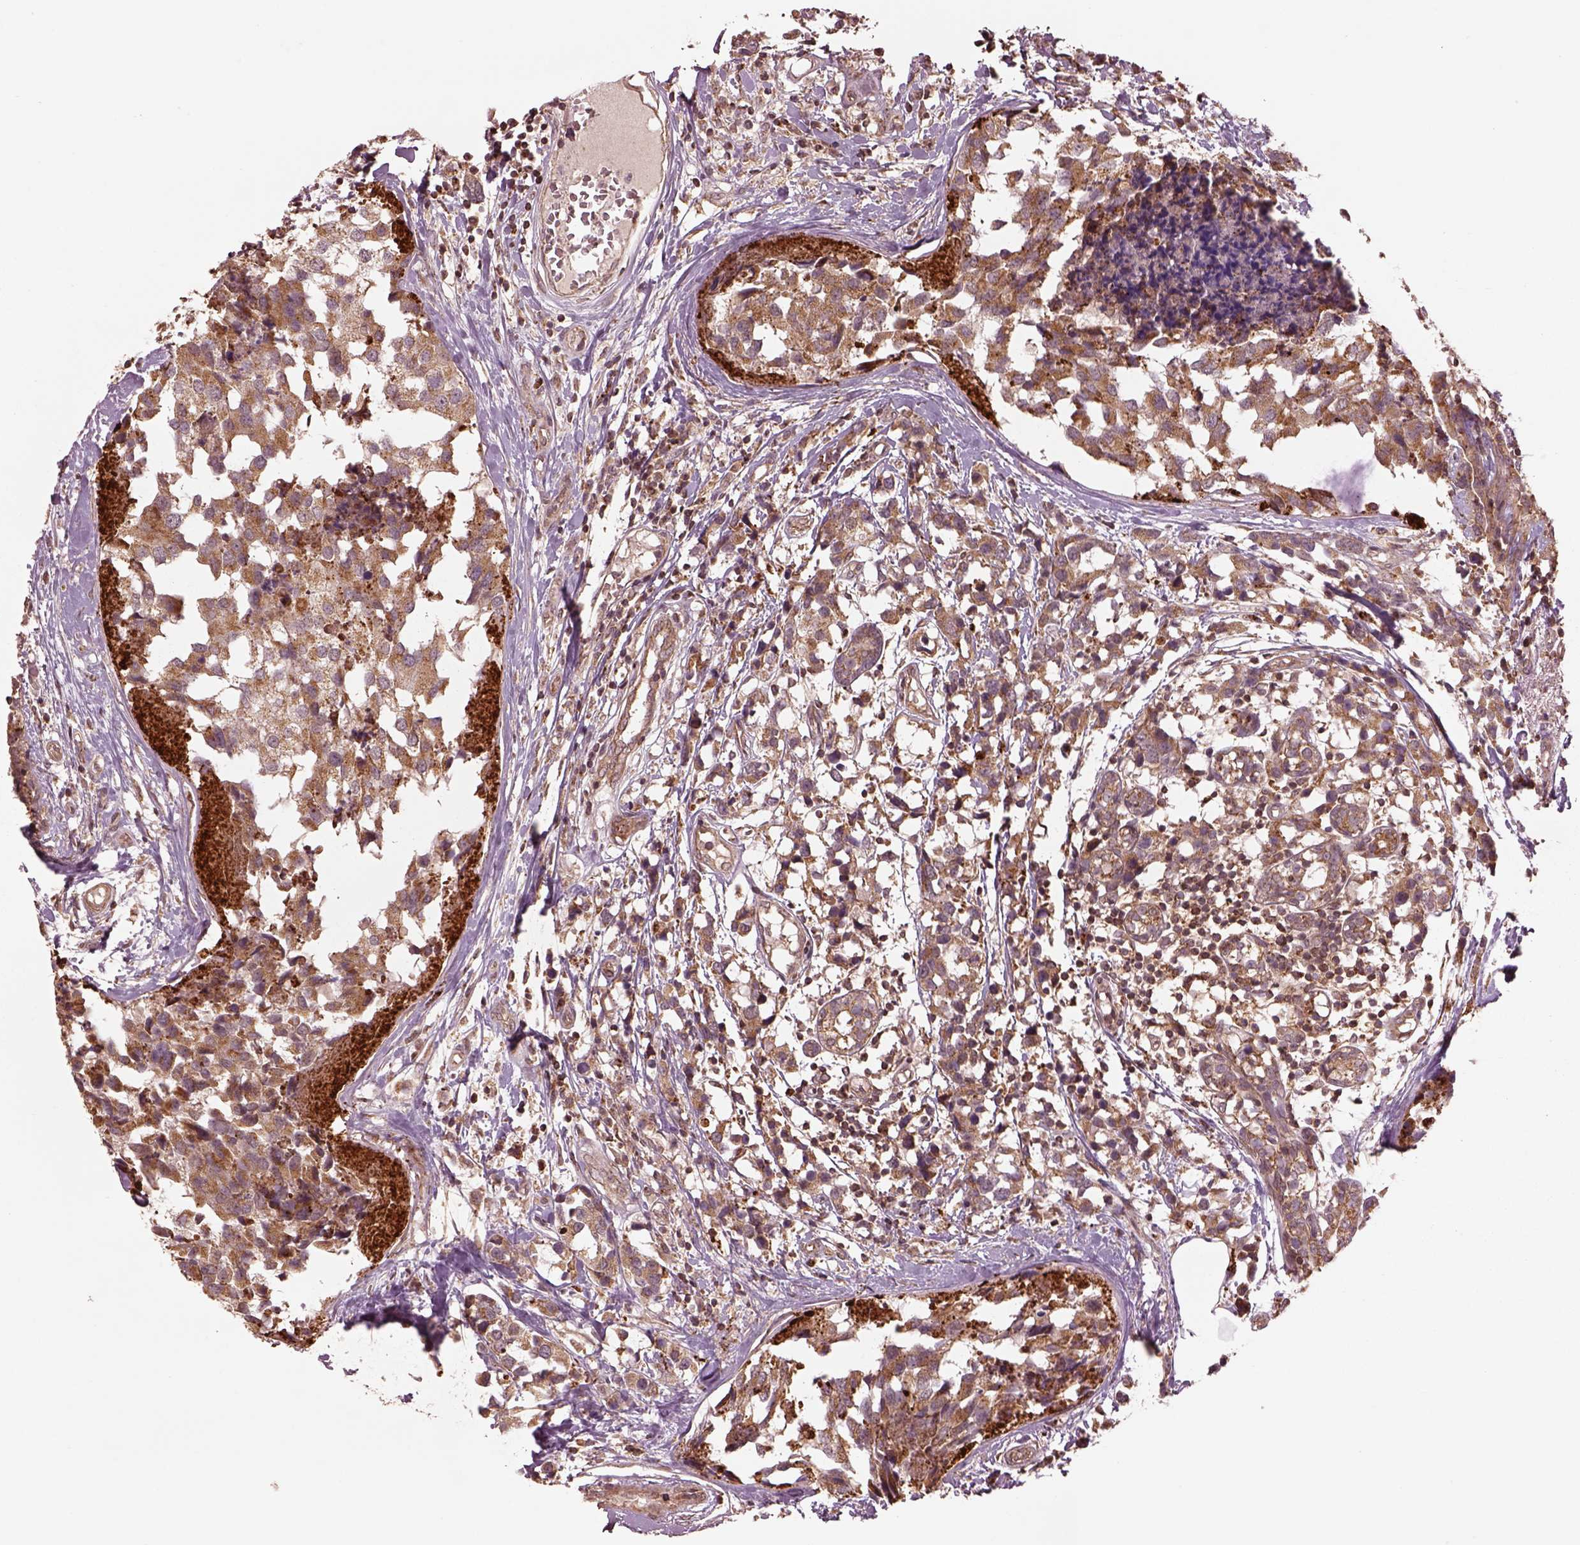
{"staining": {"intensity": "moderate", "quantity": ">75%", "location": "cytoplasmic/membranous"}, "tissue": "breast cancer", "cell_type": "Tumor cells", "image_type": "cancer", "snomed": [{"axis": "morphology", "description": "Lobular carcinoma"}, {"axis": "topography", "description": "Breast"}], "caption": "There is medium levels of moderate cytoplasmic/membranous staining in tumor cells of breast cancer (lobular carcinoma), as demonstrated by immunohistochemical staining (brown color).", "gene": "SEL1L3", "patient": {"sex": "female", "age": 59}}